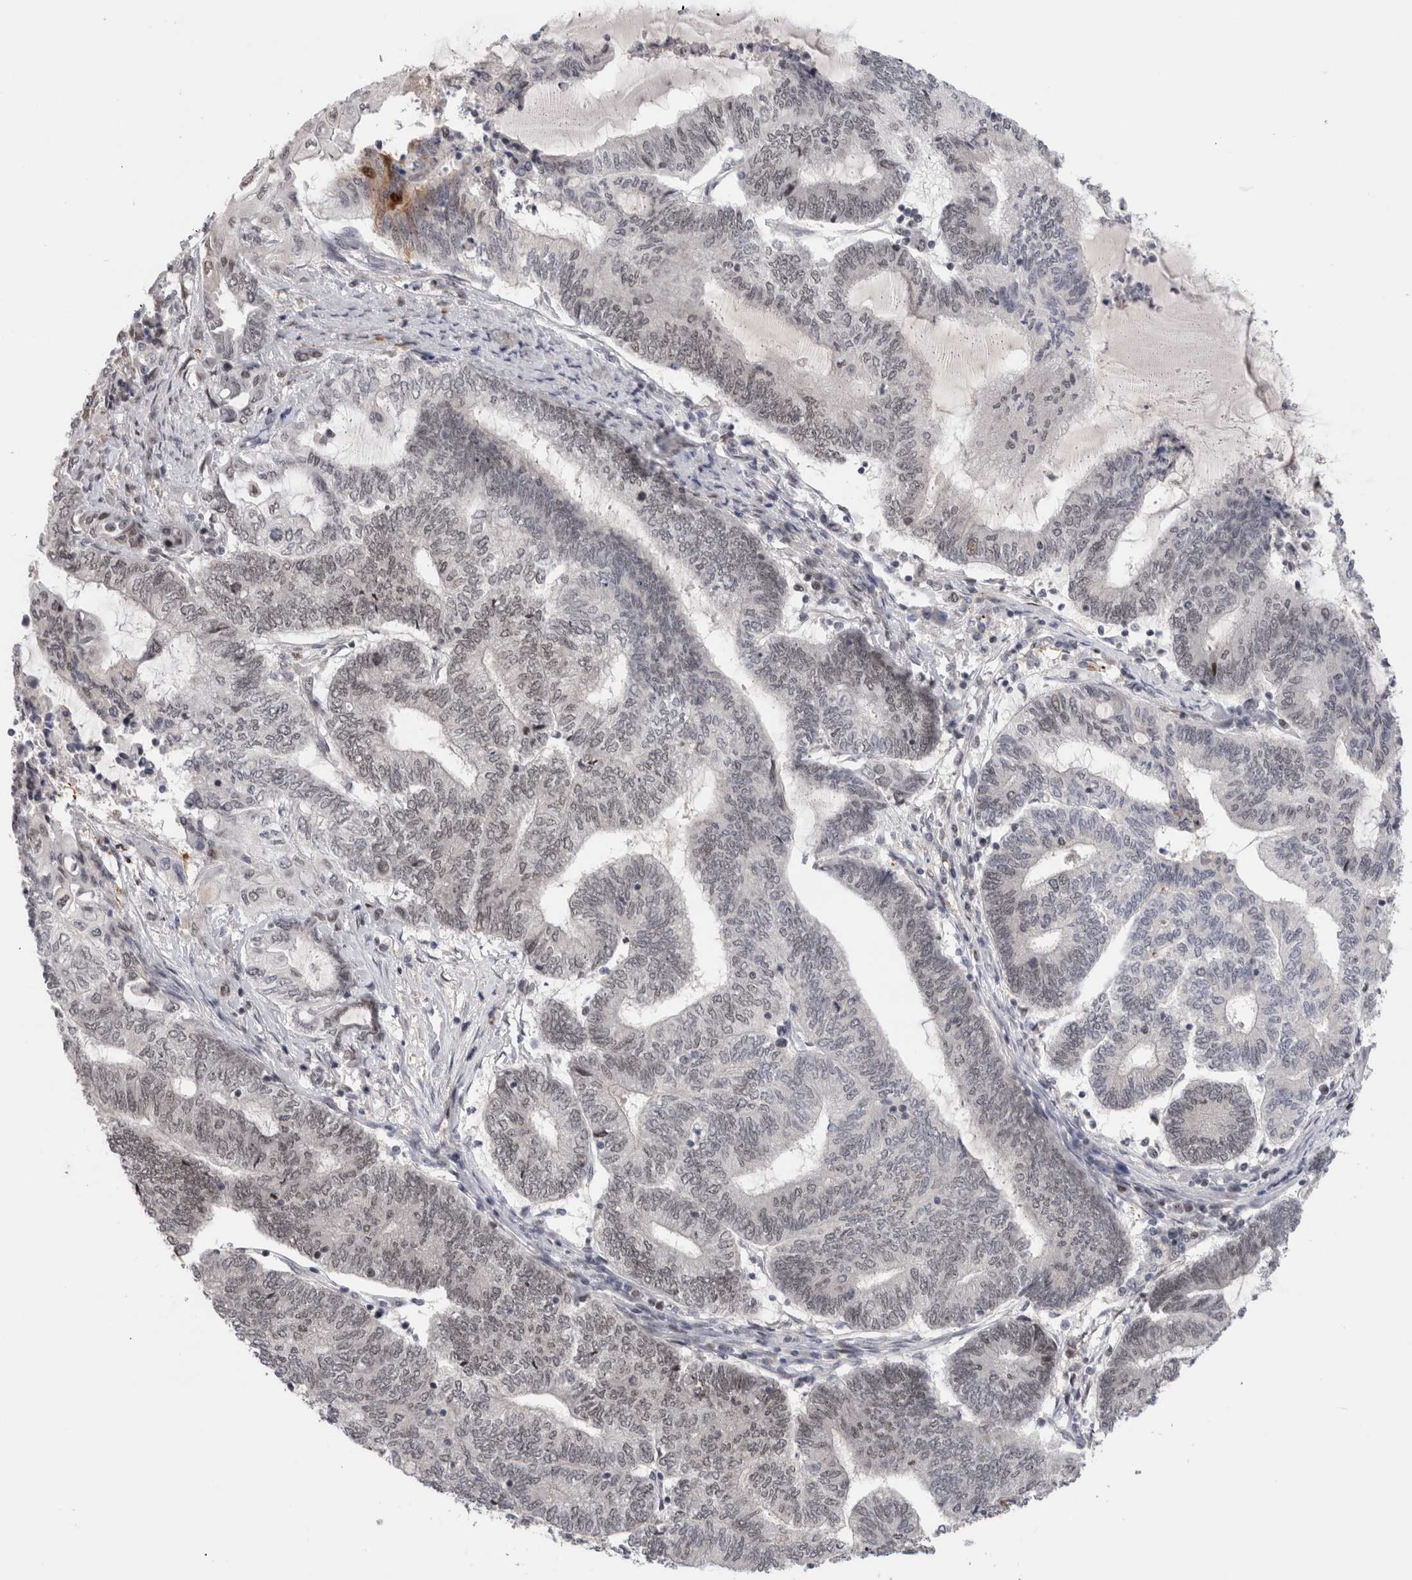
{"staining": {"intensity": "negative", "quantity": "none", "location": "none"}, "tissue": "endometrial cancer", "cell_type": "Tumor cells", "image_type": "cancer", "snomed": [{"axis": "morphology", "description": "Adenocarcinoma, NOS"}, {"axis": "topography", "description": "Uterus"}, {"axis": "topography", "description": "Endometrium"}], "caption": "Endometrial cancer (adenocarcinoma) stained for a protein using immunohistochemistry (IHC) demonstrates no staining tumor cells.", "gene": "ZNF521", "patient": {"sex": "female", "age": 70}}